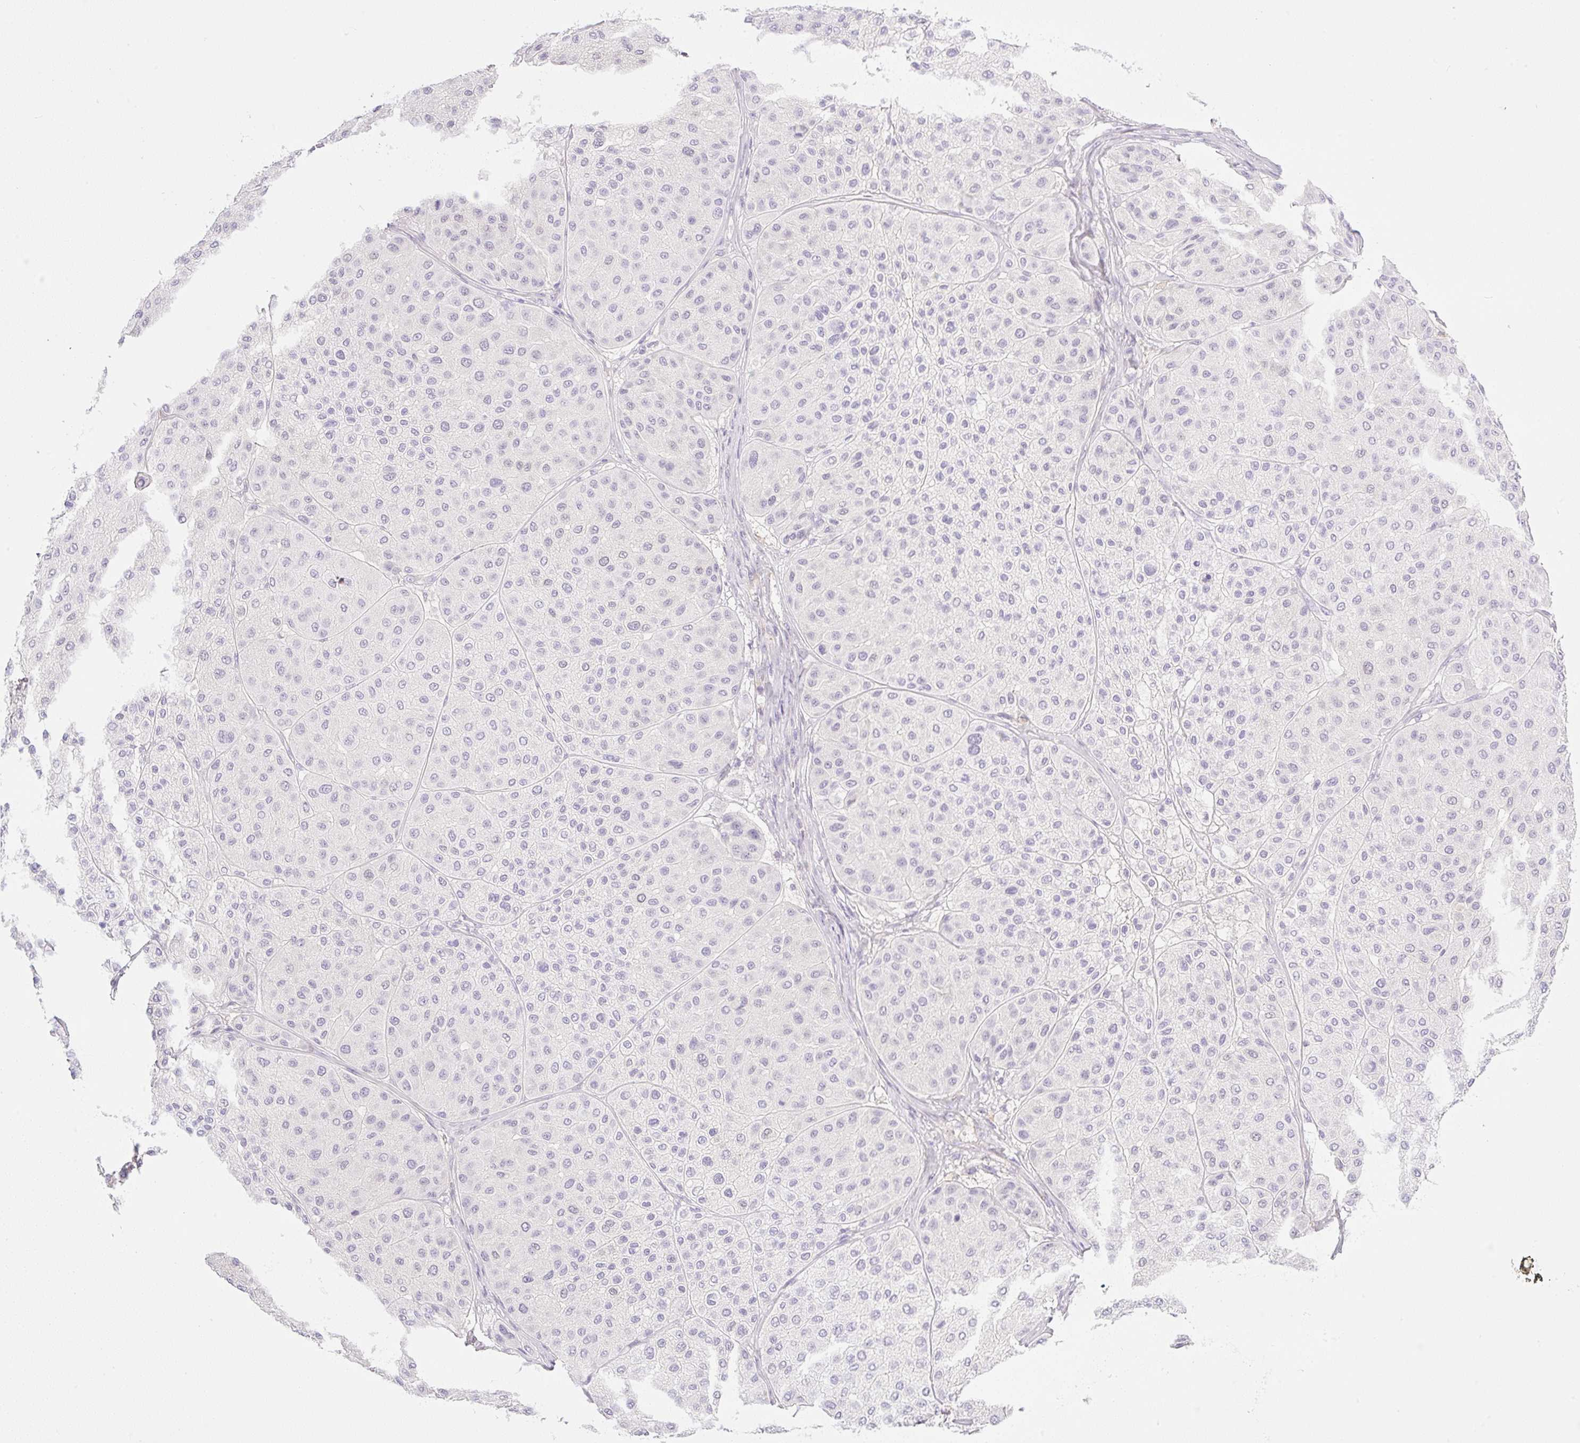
{"staining": {"intensity": "negative", "quantity": "none", "location": "none"}, "tissue": "melanoma", "cell_type": "Tumor cells", "image_type": "cancer", "snomed": [{"axis": "morphology", "description": "Malignant melanoma, Metastatic site"}, {"axis": "topography", "description": "Smooth muscle"}], "caption": "A histopathology image of human malignant melanoma (metastatic site) is negative for staining in tumor cells.", "gene": "MIA2", "patient": {"sex": "male", "age": 41}}